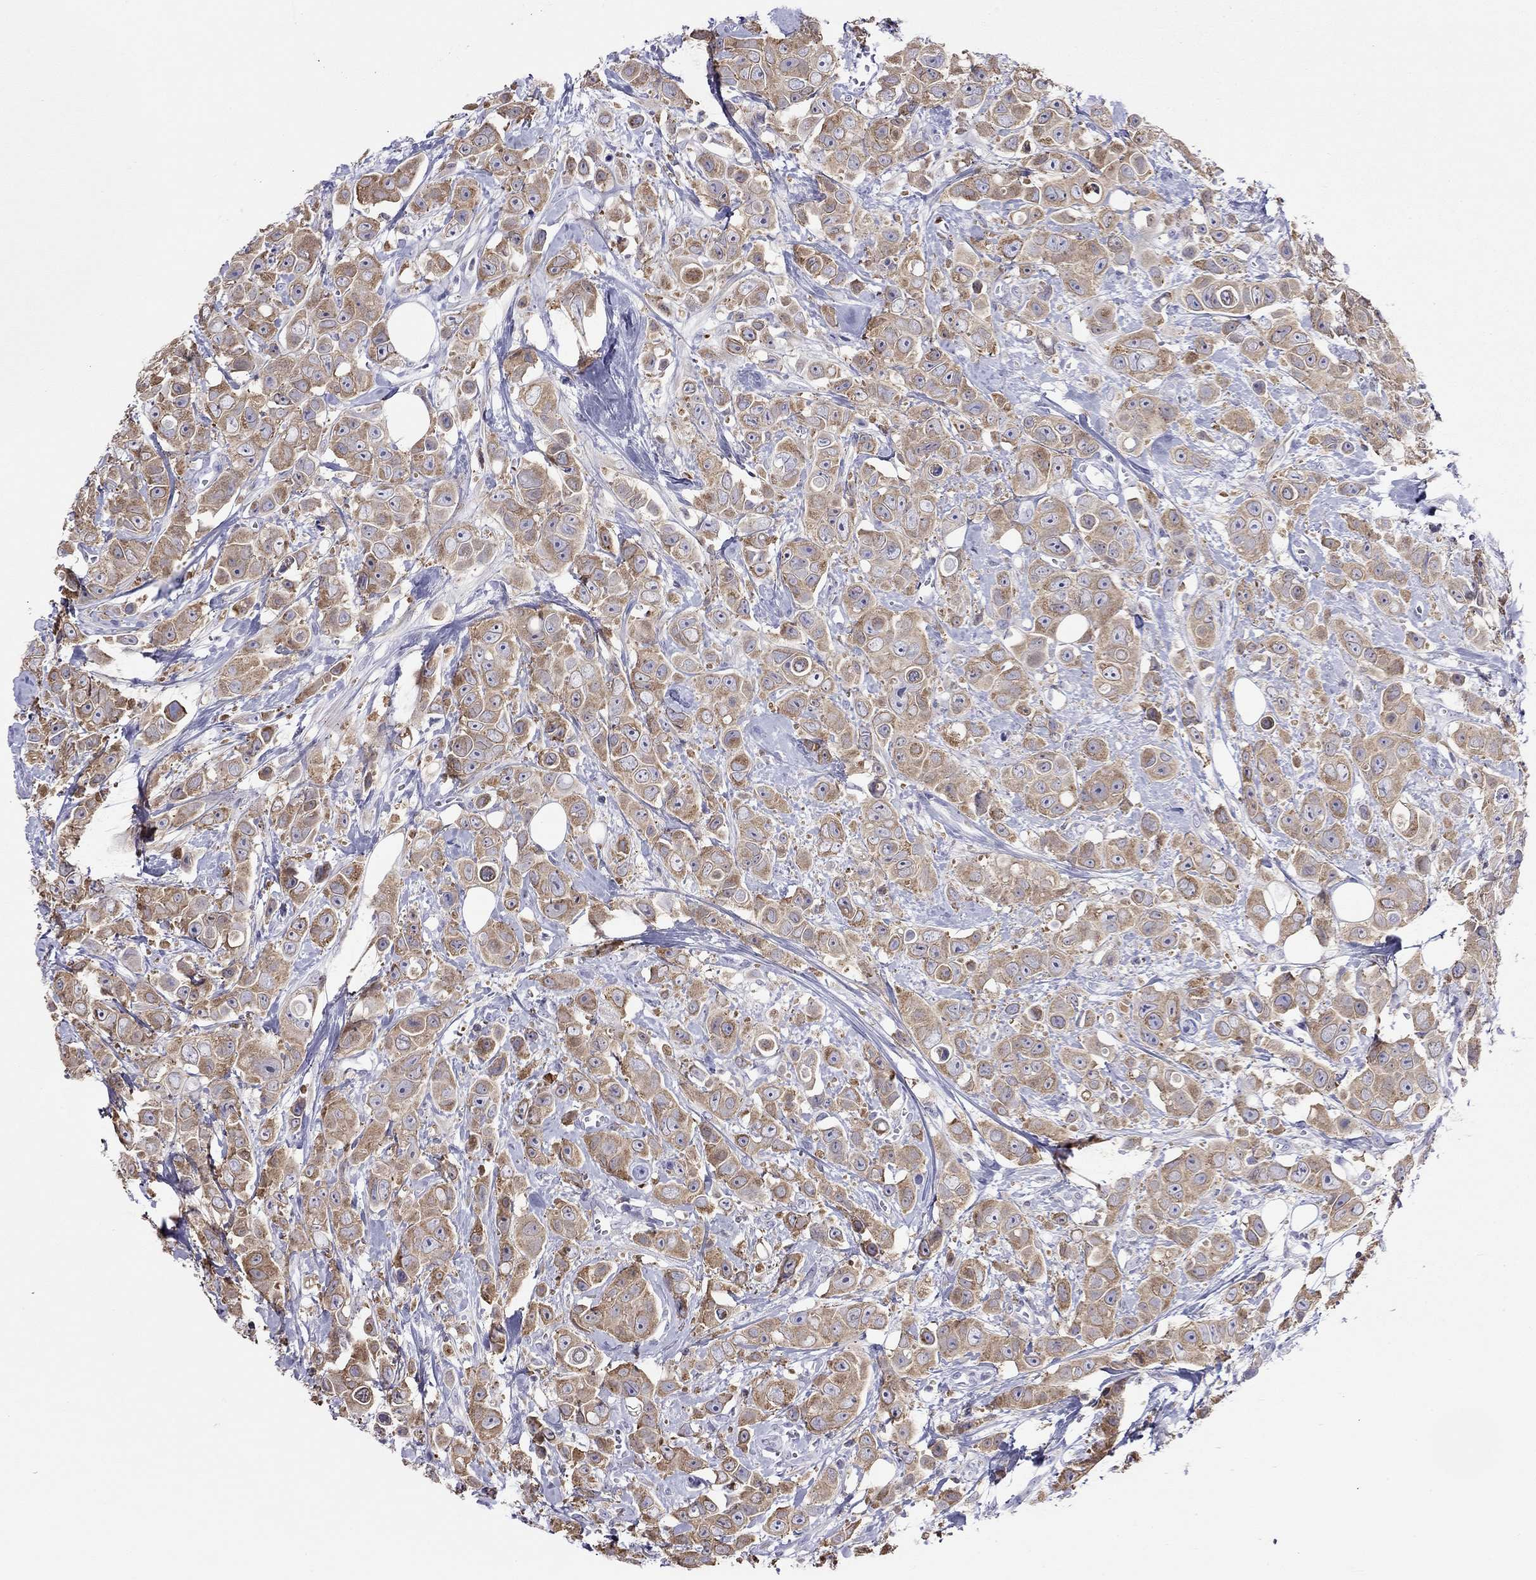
{"staining": {"intensity": "moderate", "quantity": ">75%", "location": "cytoplasmic/membranous"}, "tissue": "breast cancer", "cell_type": "Tumor cells", "image_type": "cancer", "snomed": [{"axis": "morphology", "description": "Duct carcinoma"}, {"axis": "topography", "description": "Breast"}], "caption": "This is a micrograph of immunohistochemistry staining of breast intraductal carcinoma, which shows moderate expression in the cytoplasmic/membranous of tumor cells.", "gene": "SLC46A2", "patient": {"sex": "female", "age": 35}}